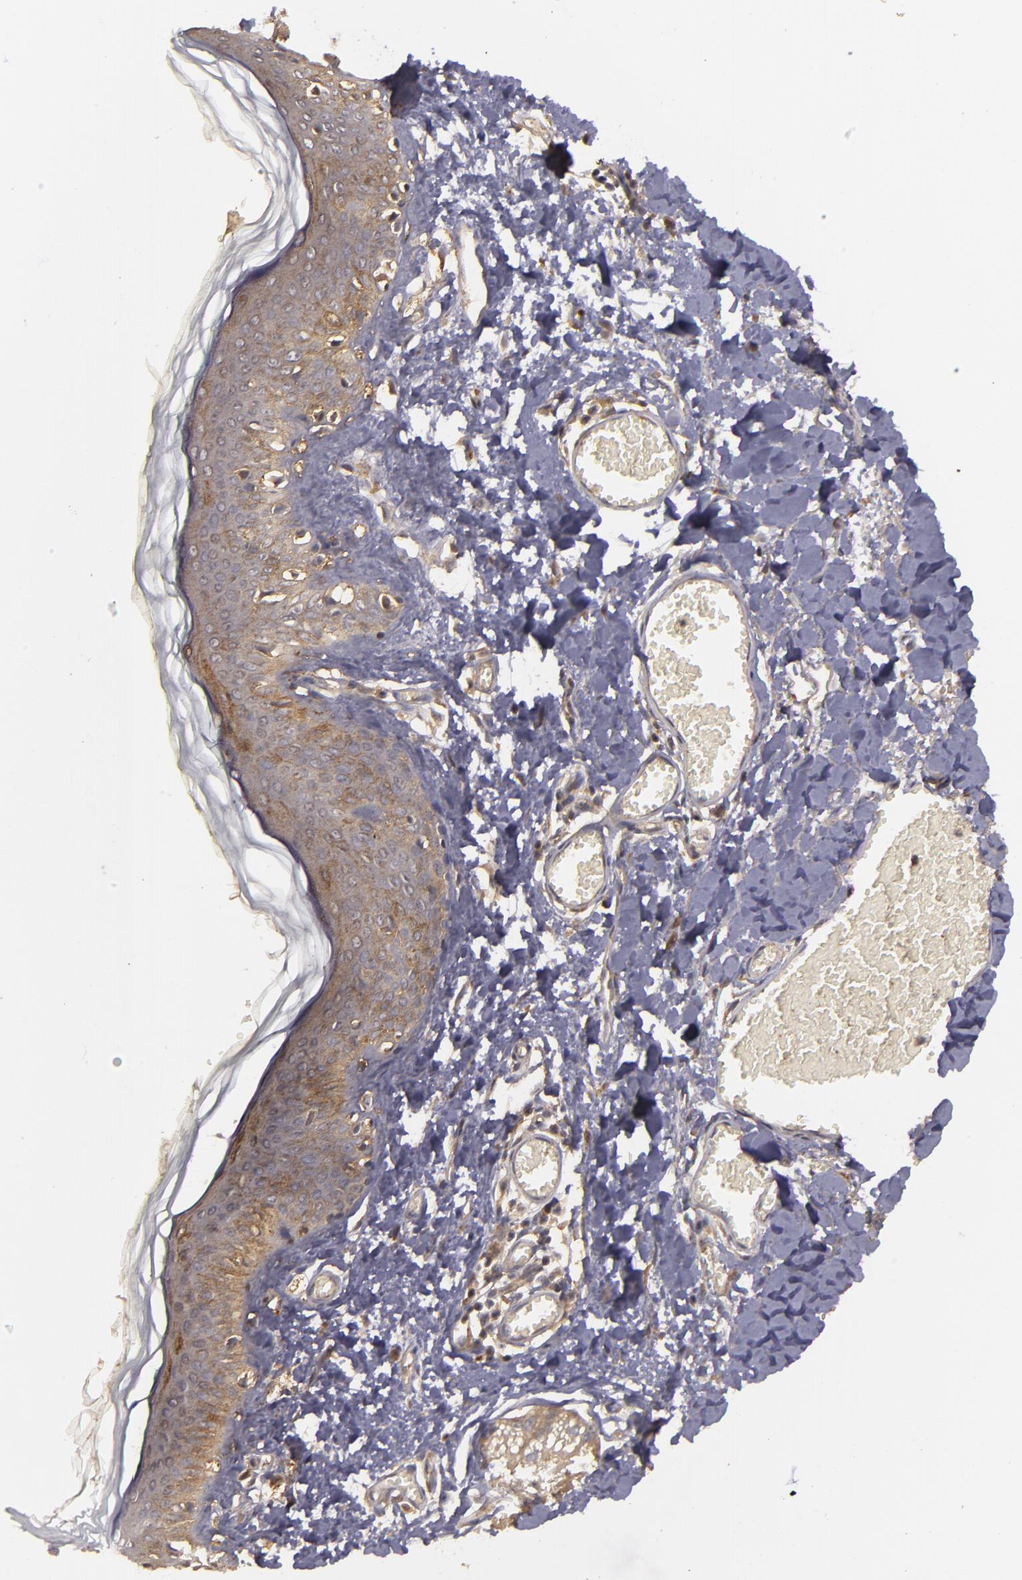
{"staining": {"intensity": "moderate", "quantity": ">75%", "location": "cytoplasmic/membranous"}, "tissue": "skin", "cell_type": "Fibroblasts", "image_type": "normal", "snomed": [{"axis": "morphology", "description": "Normal tissue, NOS"}, {"axis": "morphology", "description": "Sarcoma, NOS"}, {"axis": "topography", "description": "Skin"}, {"axis": "topography", "description": "Soft tissue"}], "caption": "IHC of unremarkable skin reveals medium levels of moderate cytoplasmic/membranous positivity in about >75% of fibroblasts.", "gene": "HRAS", "patient": {"sex": "female", "age": 51}}